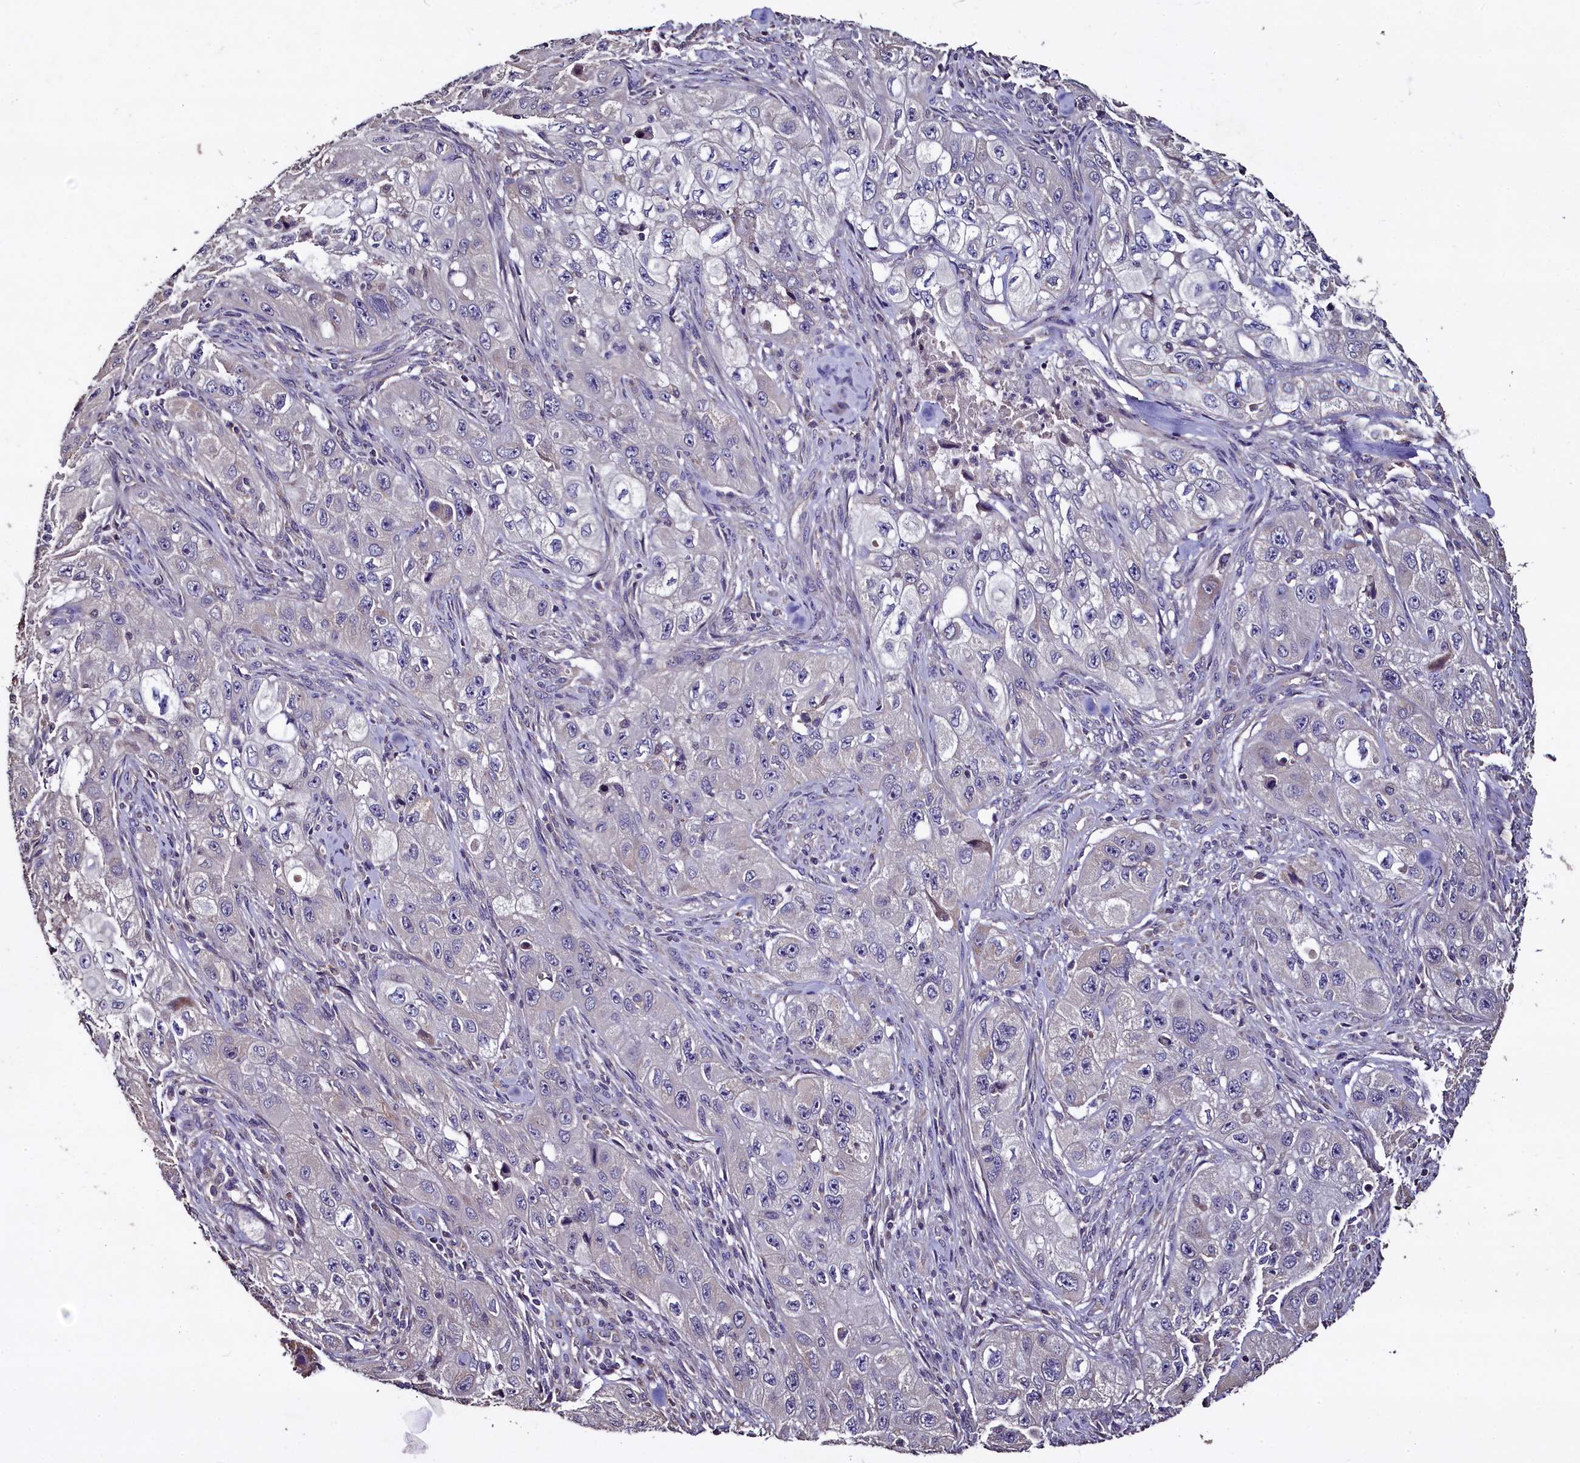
{"staining": {"intensity": "negative", "quantity": "none", "location": "none"}, "tissue": "skin cancer", "cell_type": "Tumor cells", "image_type": "cancer", "snomed": [{"axis": "morphology", "description": "Squamous cell carcinoma, NOS"}, {"axis": "topography", "description": "Skin"}, {"axis": "topography", "description": "Subcutis"}], "caption": "IHC micrograph of neoplastic tissue: squamous cell carcinoma (skin) stained with DAB (3,3'-diaminobenzidine) exhibits no significant protein positivity in tumor cells.", "gene": "COQ9", "patient": {"sex": "male", "age": 73}}